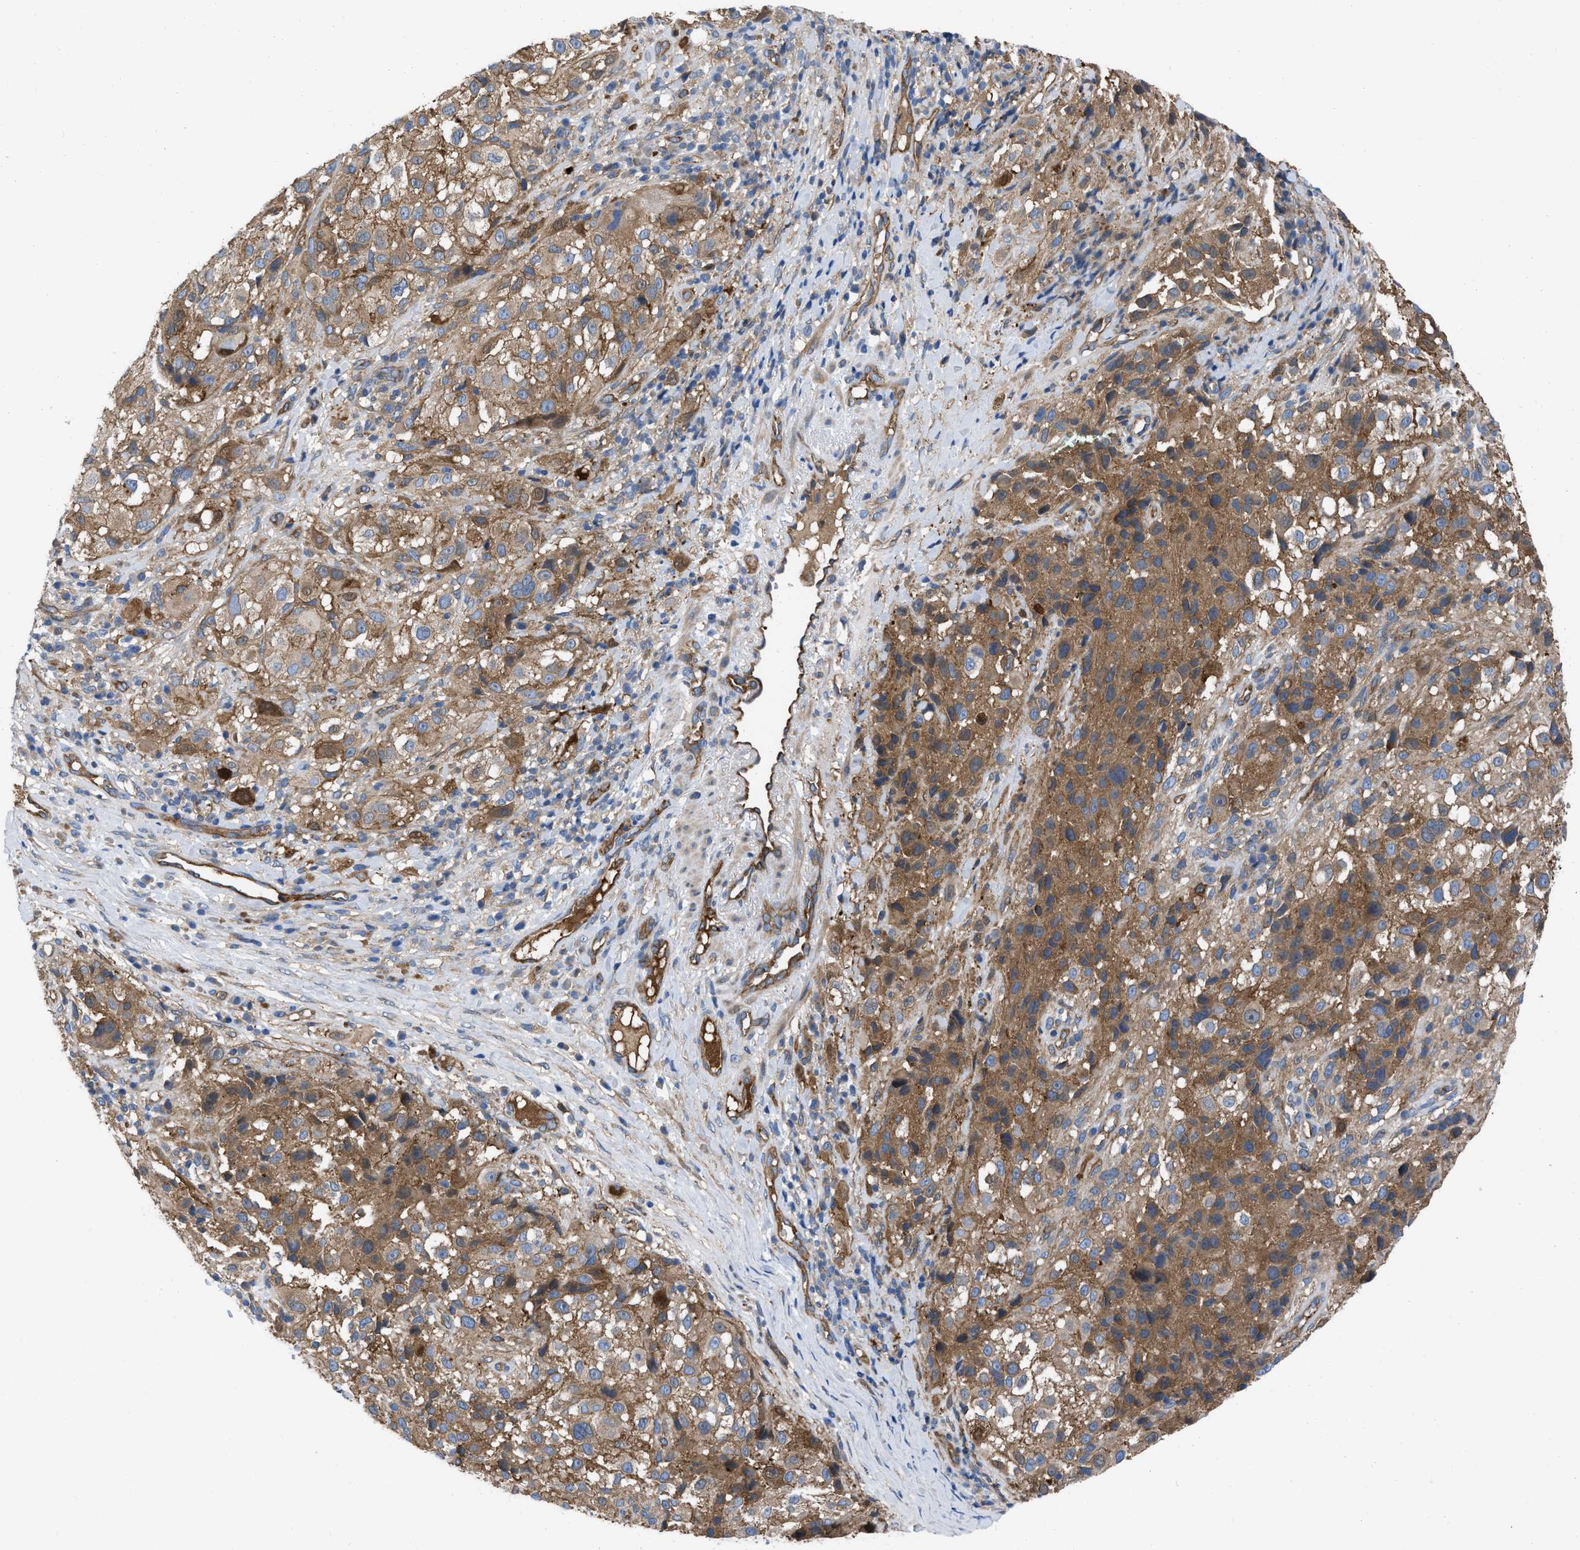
{"staining": {"intensity": "moderate", "quantity": ">75%", "location": "cytoplasmic/membranous"}, "tissue": "melanoma", "cell_type": "Tumor cells", "image_type": "cancer", "snomed": [{"axis": "morphology", "description": "Necrosis, NOS"}, {"axis": "morphology", "description": "Malignant melanoma, NOS"}, {"axis": "topography", "description": "Skin"}], "caption": "DAB immunohistochemical staining of malignant melanoma exhibits moderate cytoplasmic/membranous protein positivity in about >75% of tumor cells. (IHC, brightfield microscopy, high magnification).", "gene": "TRIOBP", "patient": {"sex": "female", "age": 87}}